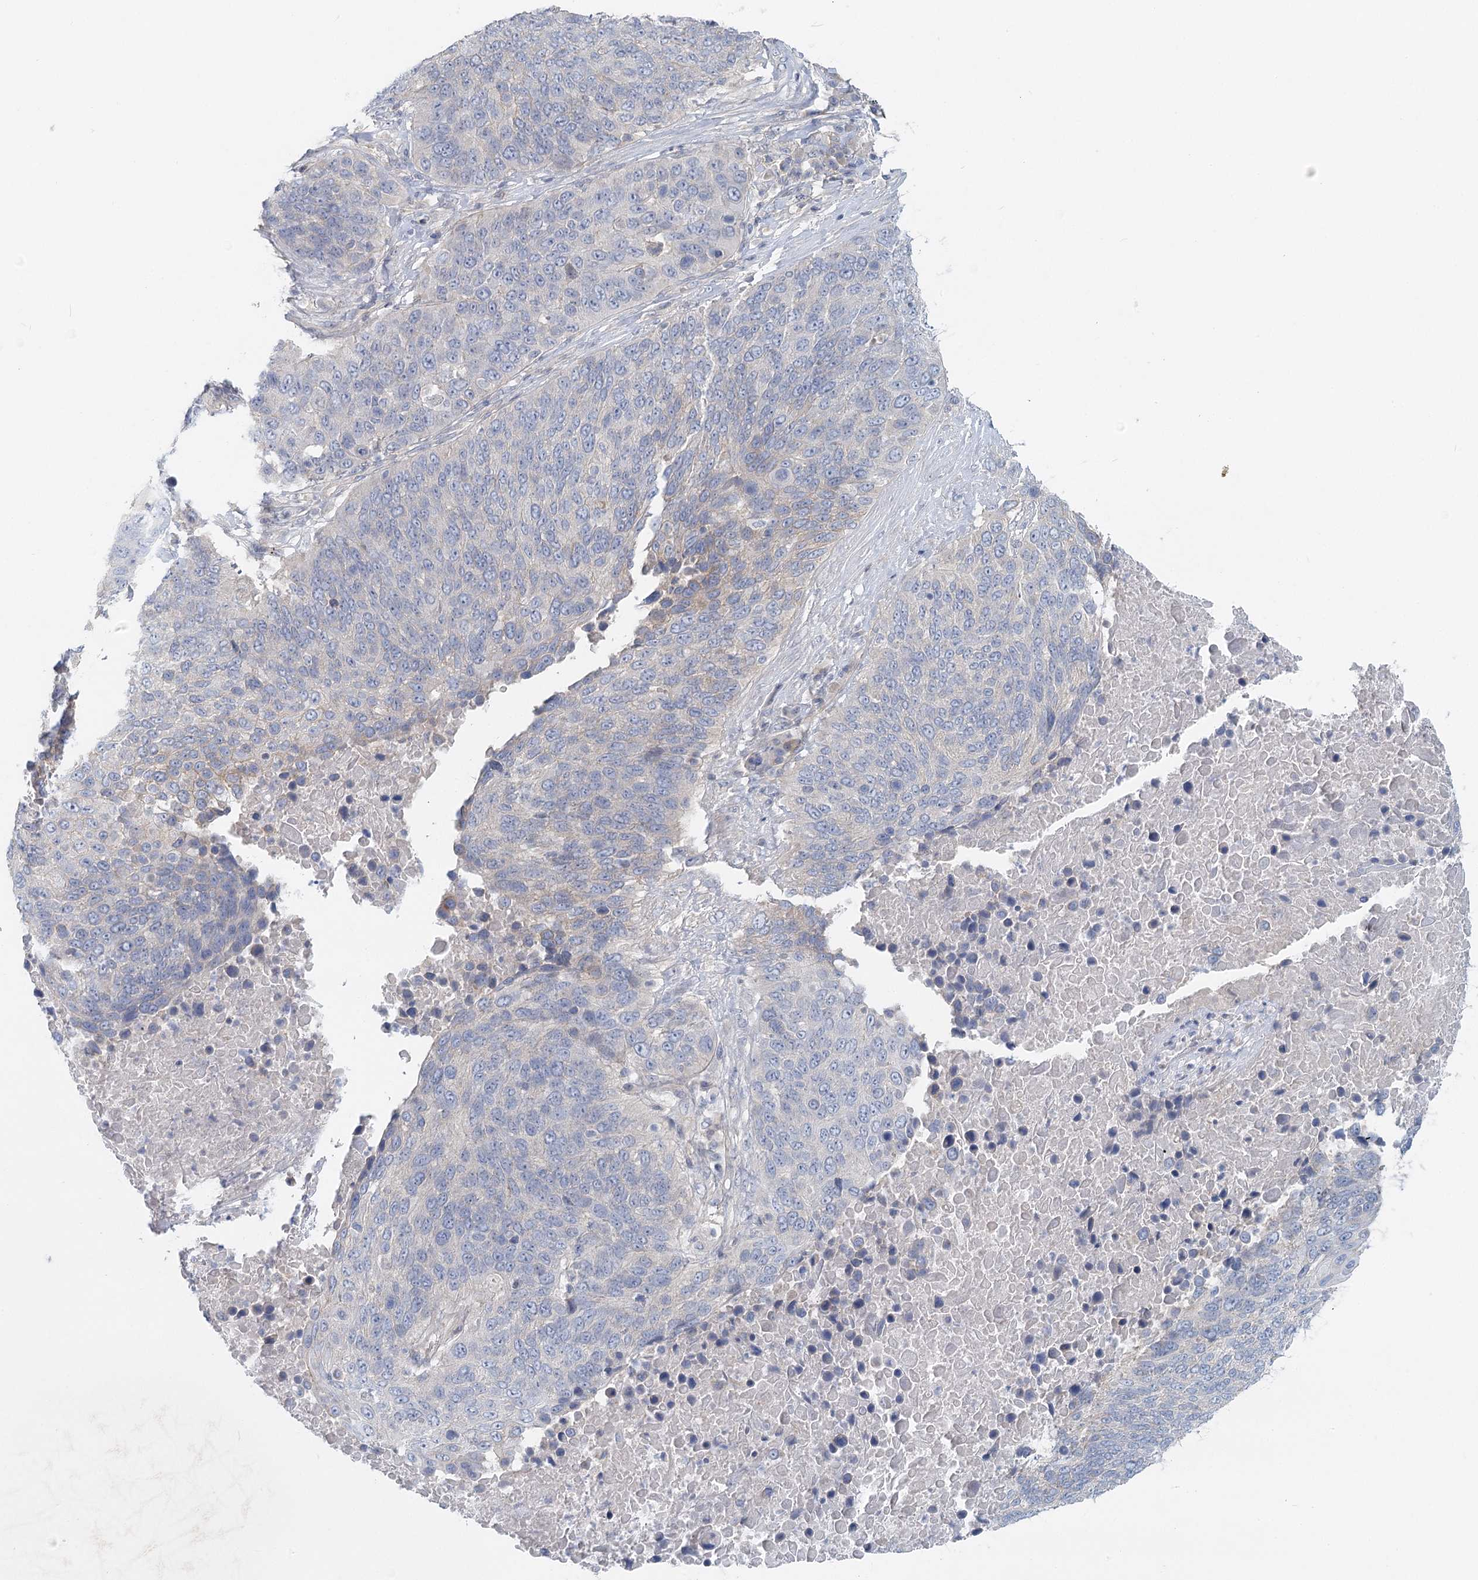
{"staining": {"intensity": "negative", "quantity": "none", "location": "none"}, "tissue": "lung cancer", "cell_type": "Tumor cells", "image_type": "cancer", "snomed": [{"axis": "morphology", "description": "Squamous cell carcinoma, NOS"}, {"axis": "topography", "description": "Lung"}], "caption": "The photomicrograph reveals no significant staining in tumor cells of lung cancer.", "gene": "DNMBP", "patient": {"sex": "male", "age": 66}}